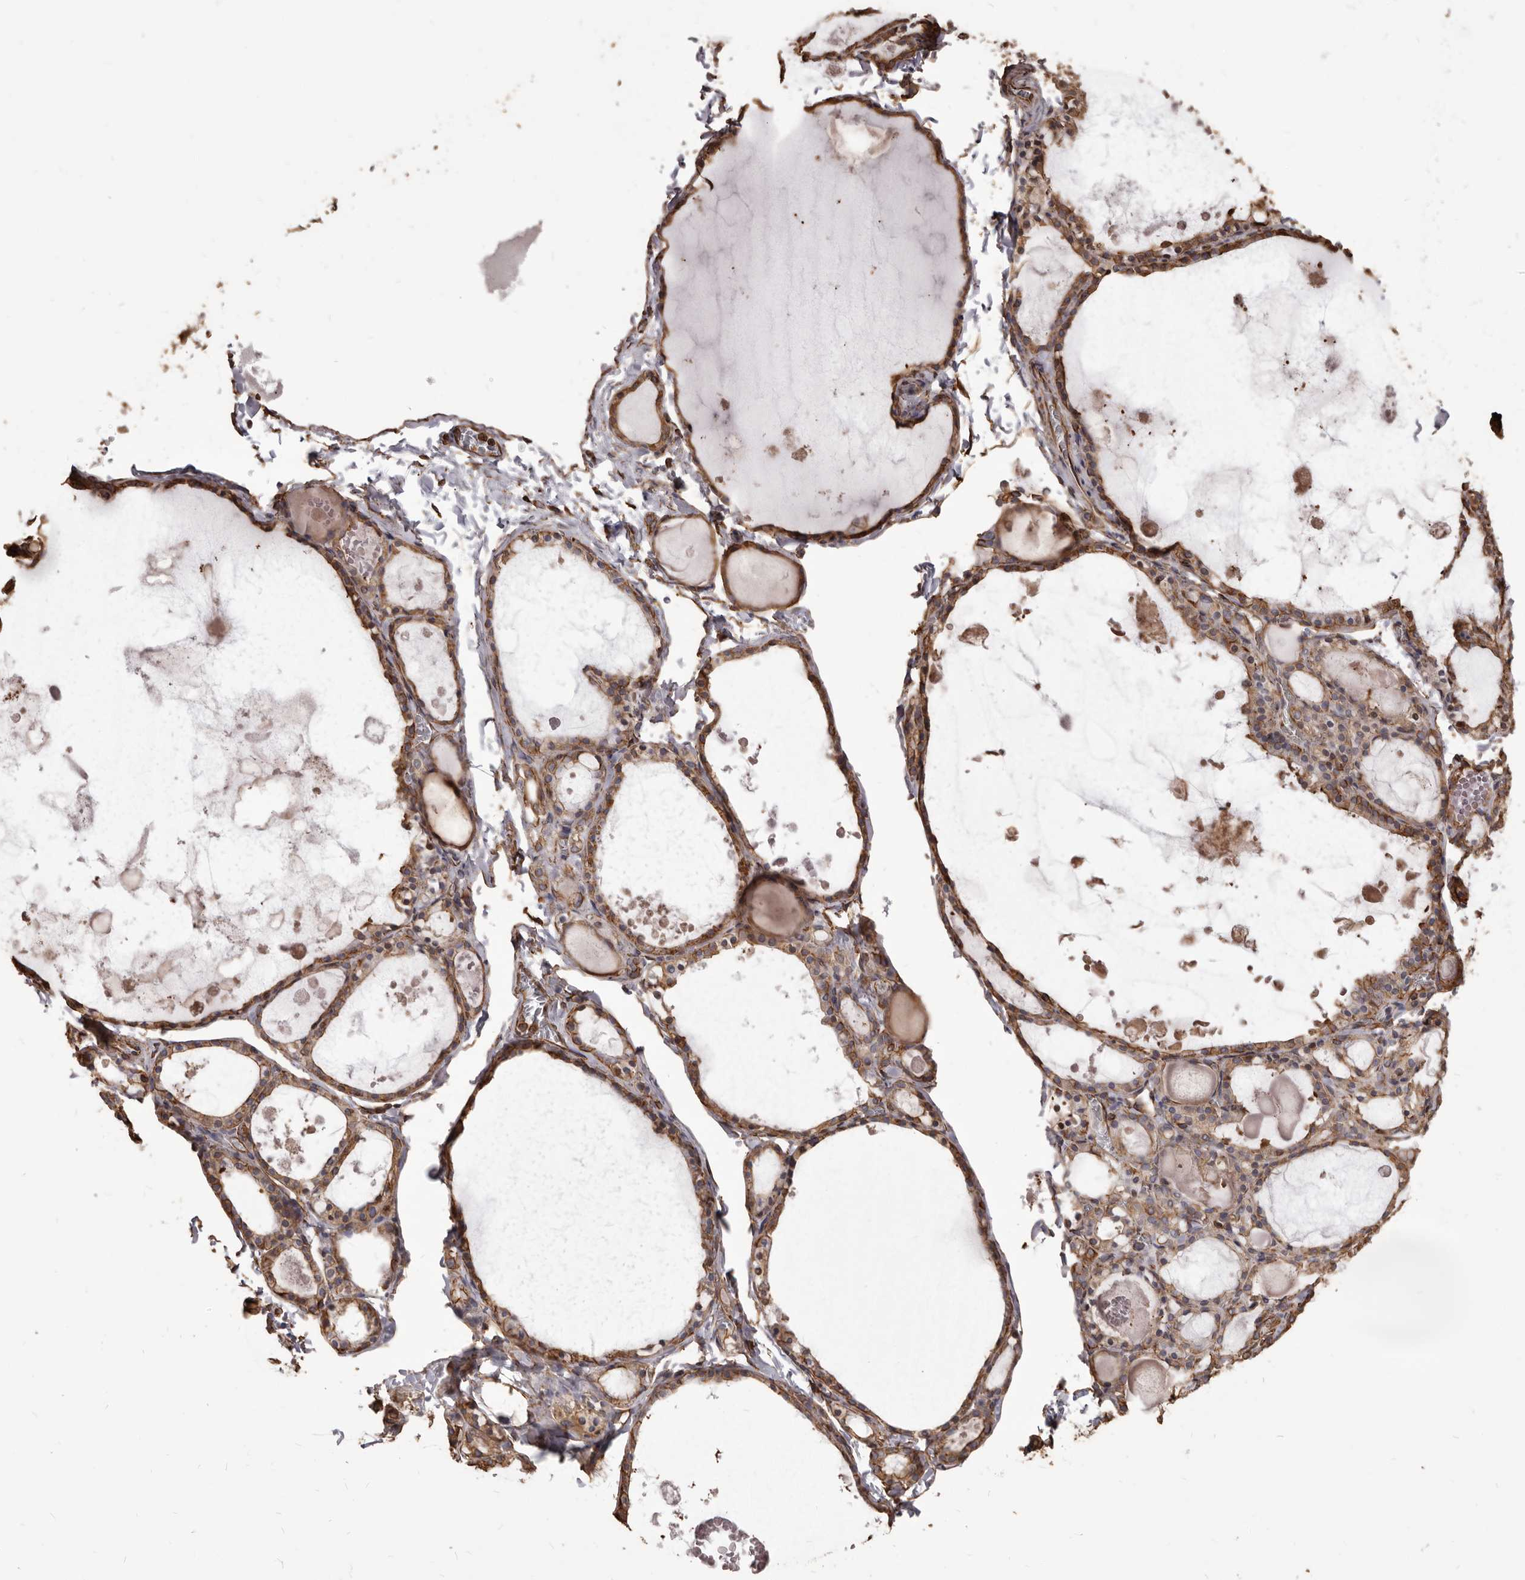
{"staining": {"intensity": "moderate", "quantity": ">75%", "location": "cytoplasmic/membranous"}, "tissue": "thyroid gland", "cell_type": "Glandular cells", "image_type": "normal", "snomed": [{"axis": "morphology", "description": "Normal tissue, NOS"}, {"axis": "topography", "description": "Thyroid gland"}], "caption": "Glandular cells display medium levels of moderate cytoplasmic/membranous positivity in about >75% of cells in normal thyroid gland. Using DAB (3,3'-diaminobenzidine) (brown) and hematoxylin (blue) stains, captured at high magnification using brightfield microscopy.", "gene": "MTURN", "patient": {"sex": "male", "age": 56}}